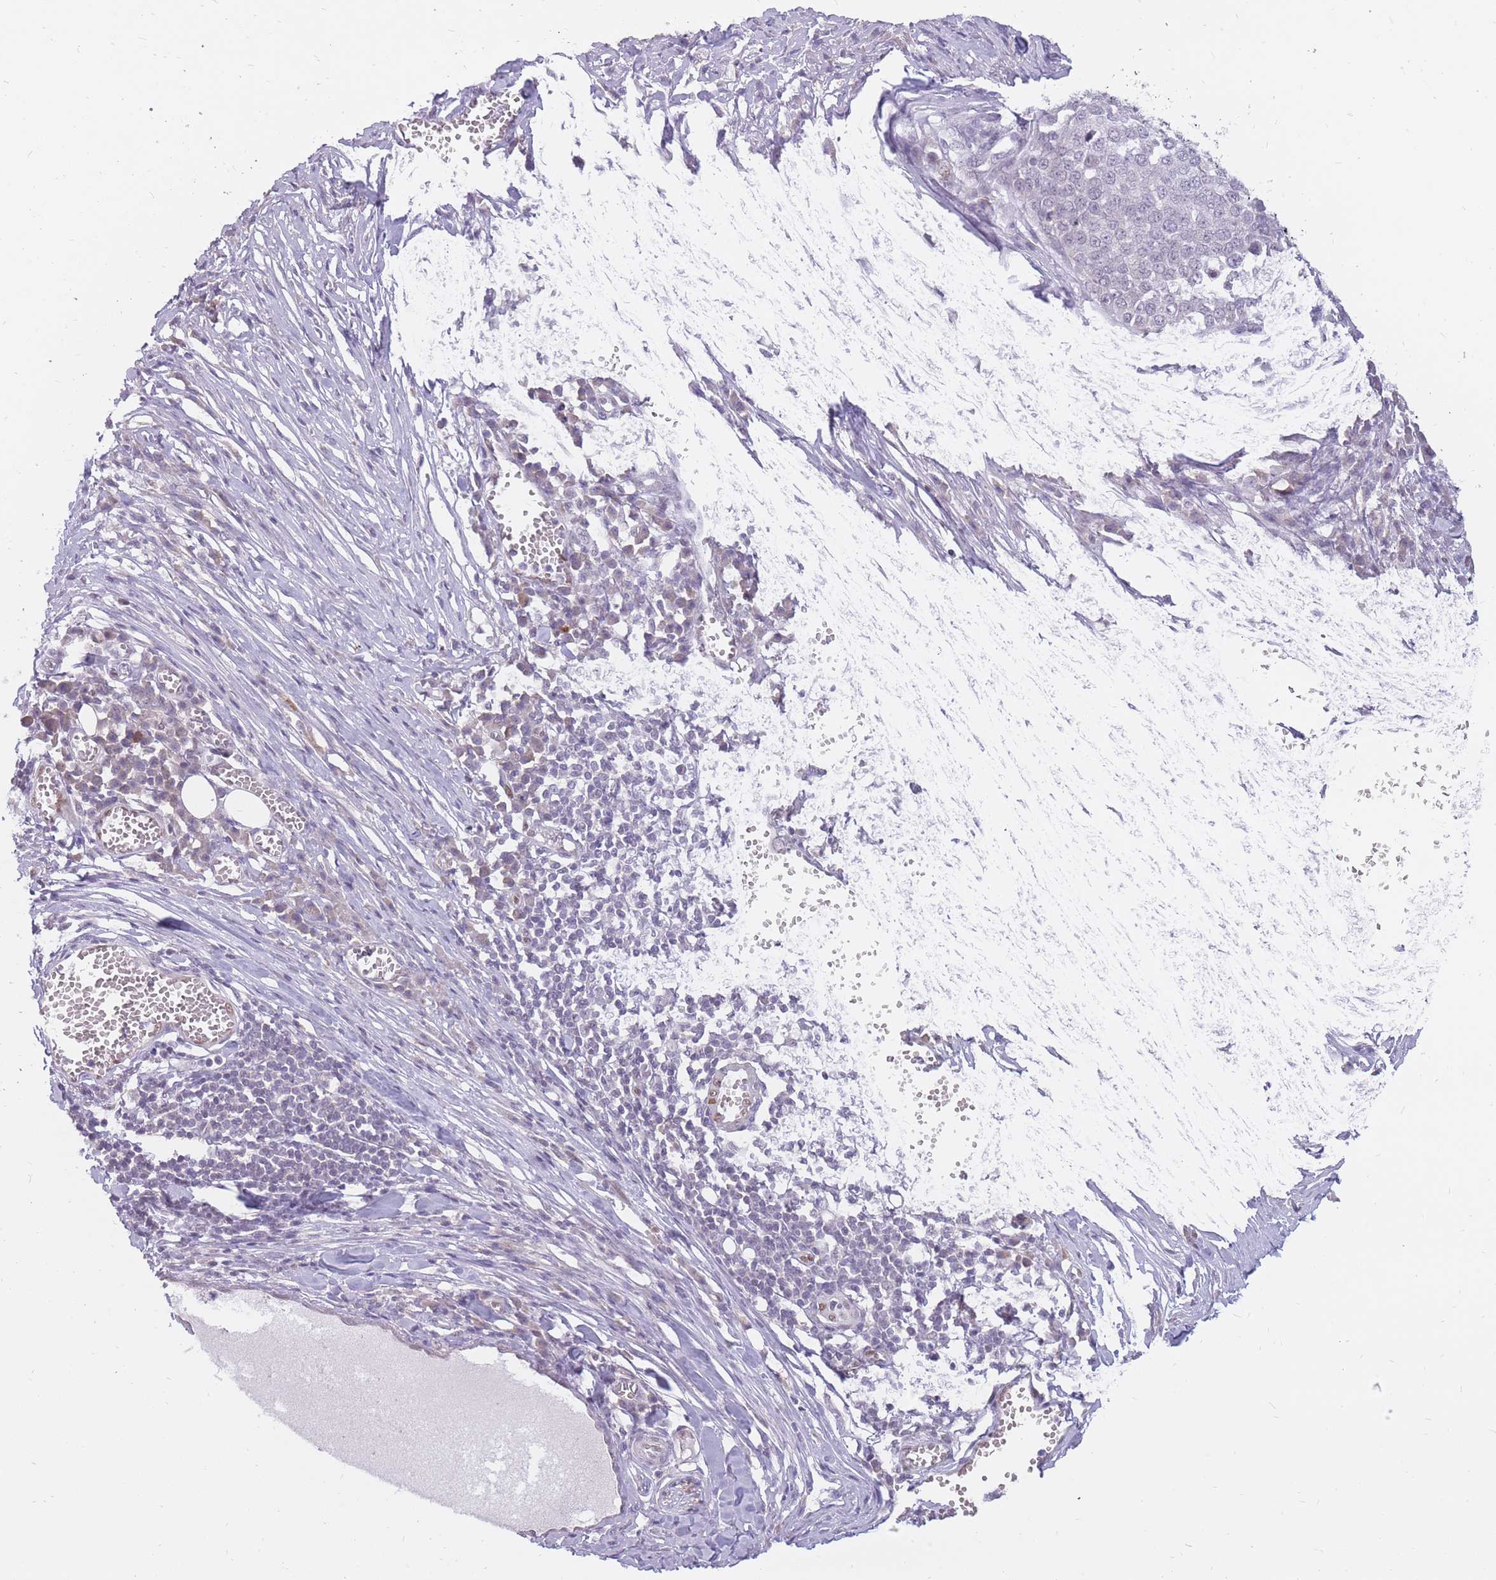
{"staining": {"intensity": "negative", "quantity": "none", "location": "none"}, "tissue": "melanoma", "cell_type": "Tumor cells", "image_type": "cancer", "snomed": [{"axis": "morphology", "description": "Malignant melanoma, Metastatic site"}, {"axis": "topography", "description": "Lymph node"}], "caption": "High power microscopy histopathology image of an immunohistochemistry image of malignant melanoma (metastatic site), revealing no significant expression in tumor cells.", "gene": "POMZP3", "patient": {"sex": "male", "age": 44}}